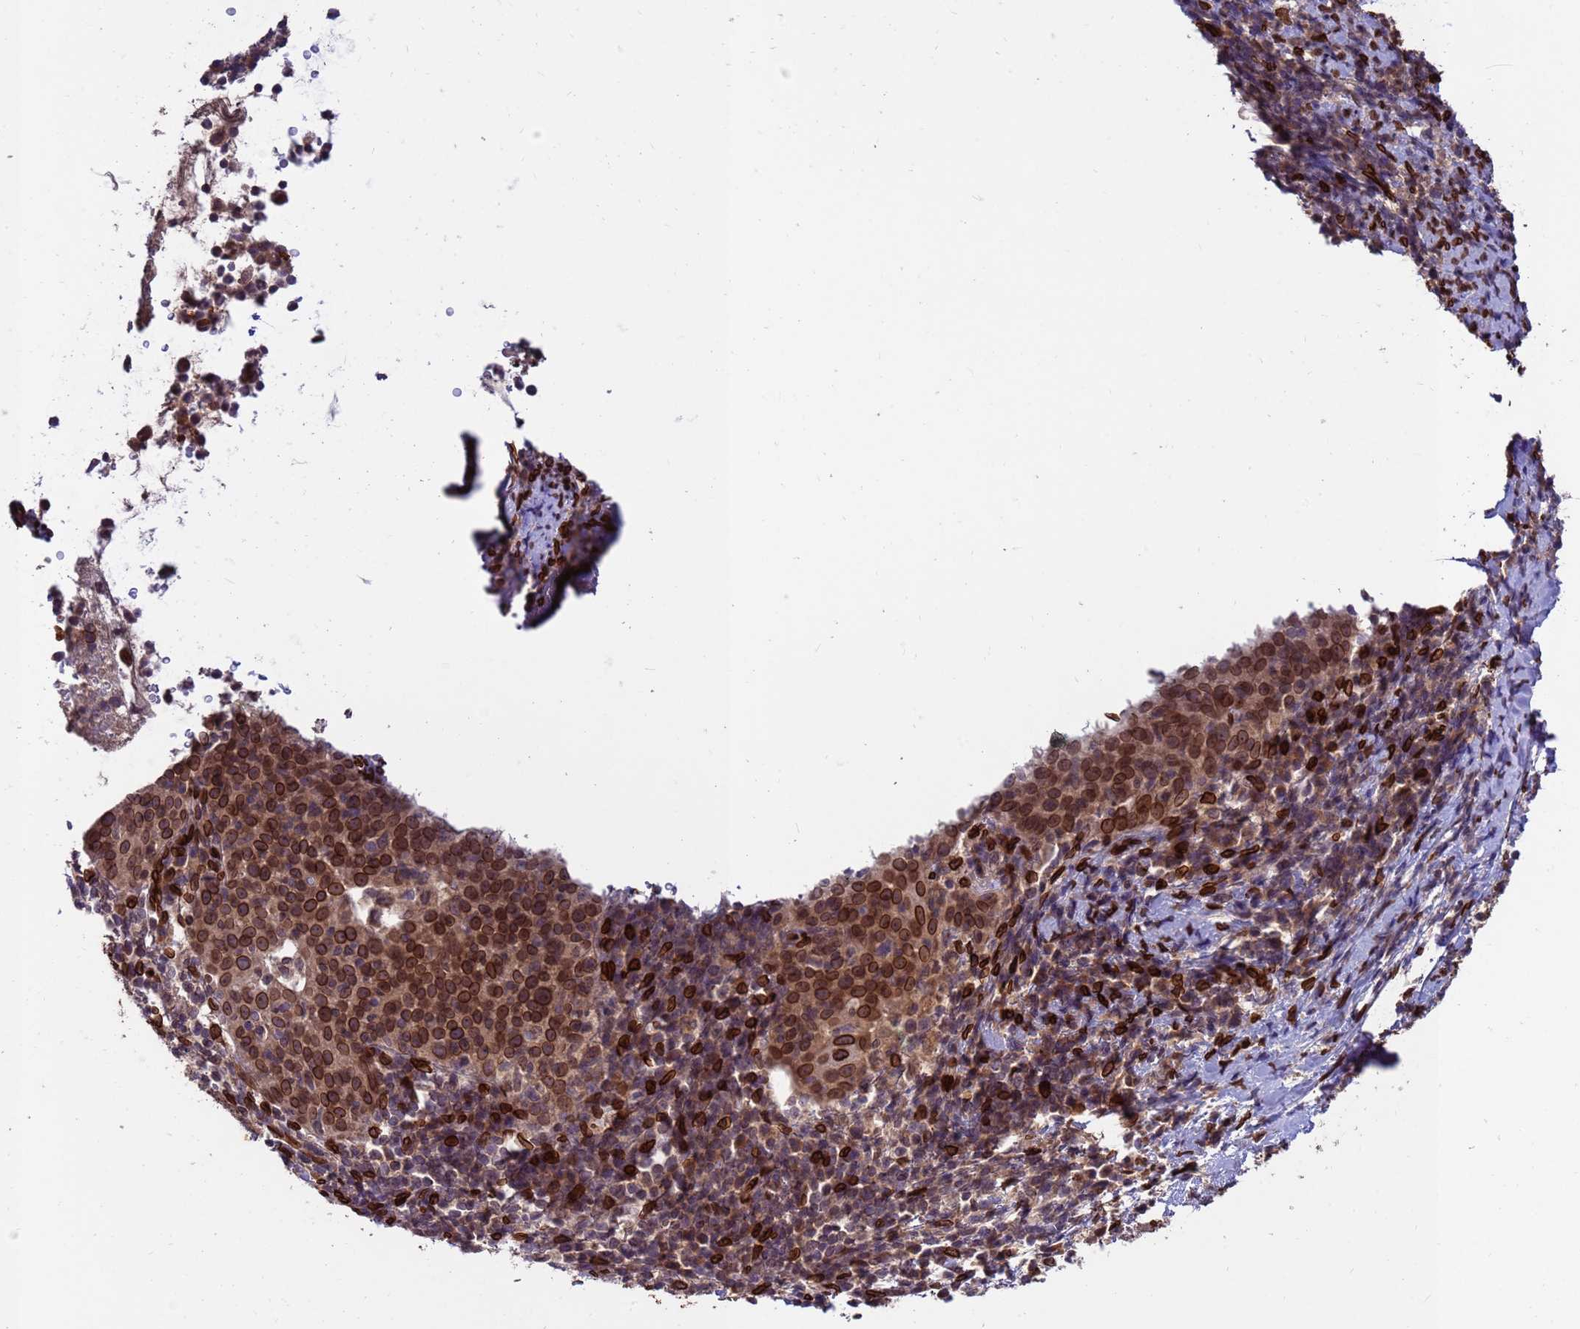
{"staining": {"intensity": "strong", "quantity": ">75%", "location": "cytoplasmic/membranous,nuclear"}, "tissue": "cervical cancer", "cell_type": "Tumor cells", "image_type": "cancer", "snomed": [{"axis": "morphology", "description": "Squamous cell carcinoma, NOS"}, {"axis": "topography", "description": "Cervix"}], "caption": "A histopathology image showing strong cytoplasmic/membranous and nuclear positivity in approximately >75% of tumor cells in cervical squamous cell carcinoma, as visualized by brown immunohistochemical staining.", "gene": "GPR135", "patient": {"sex": "female", "age": 57}}